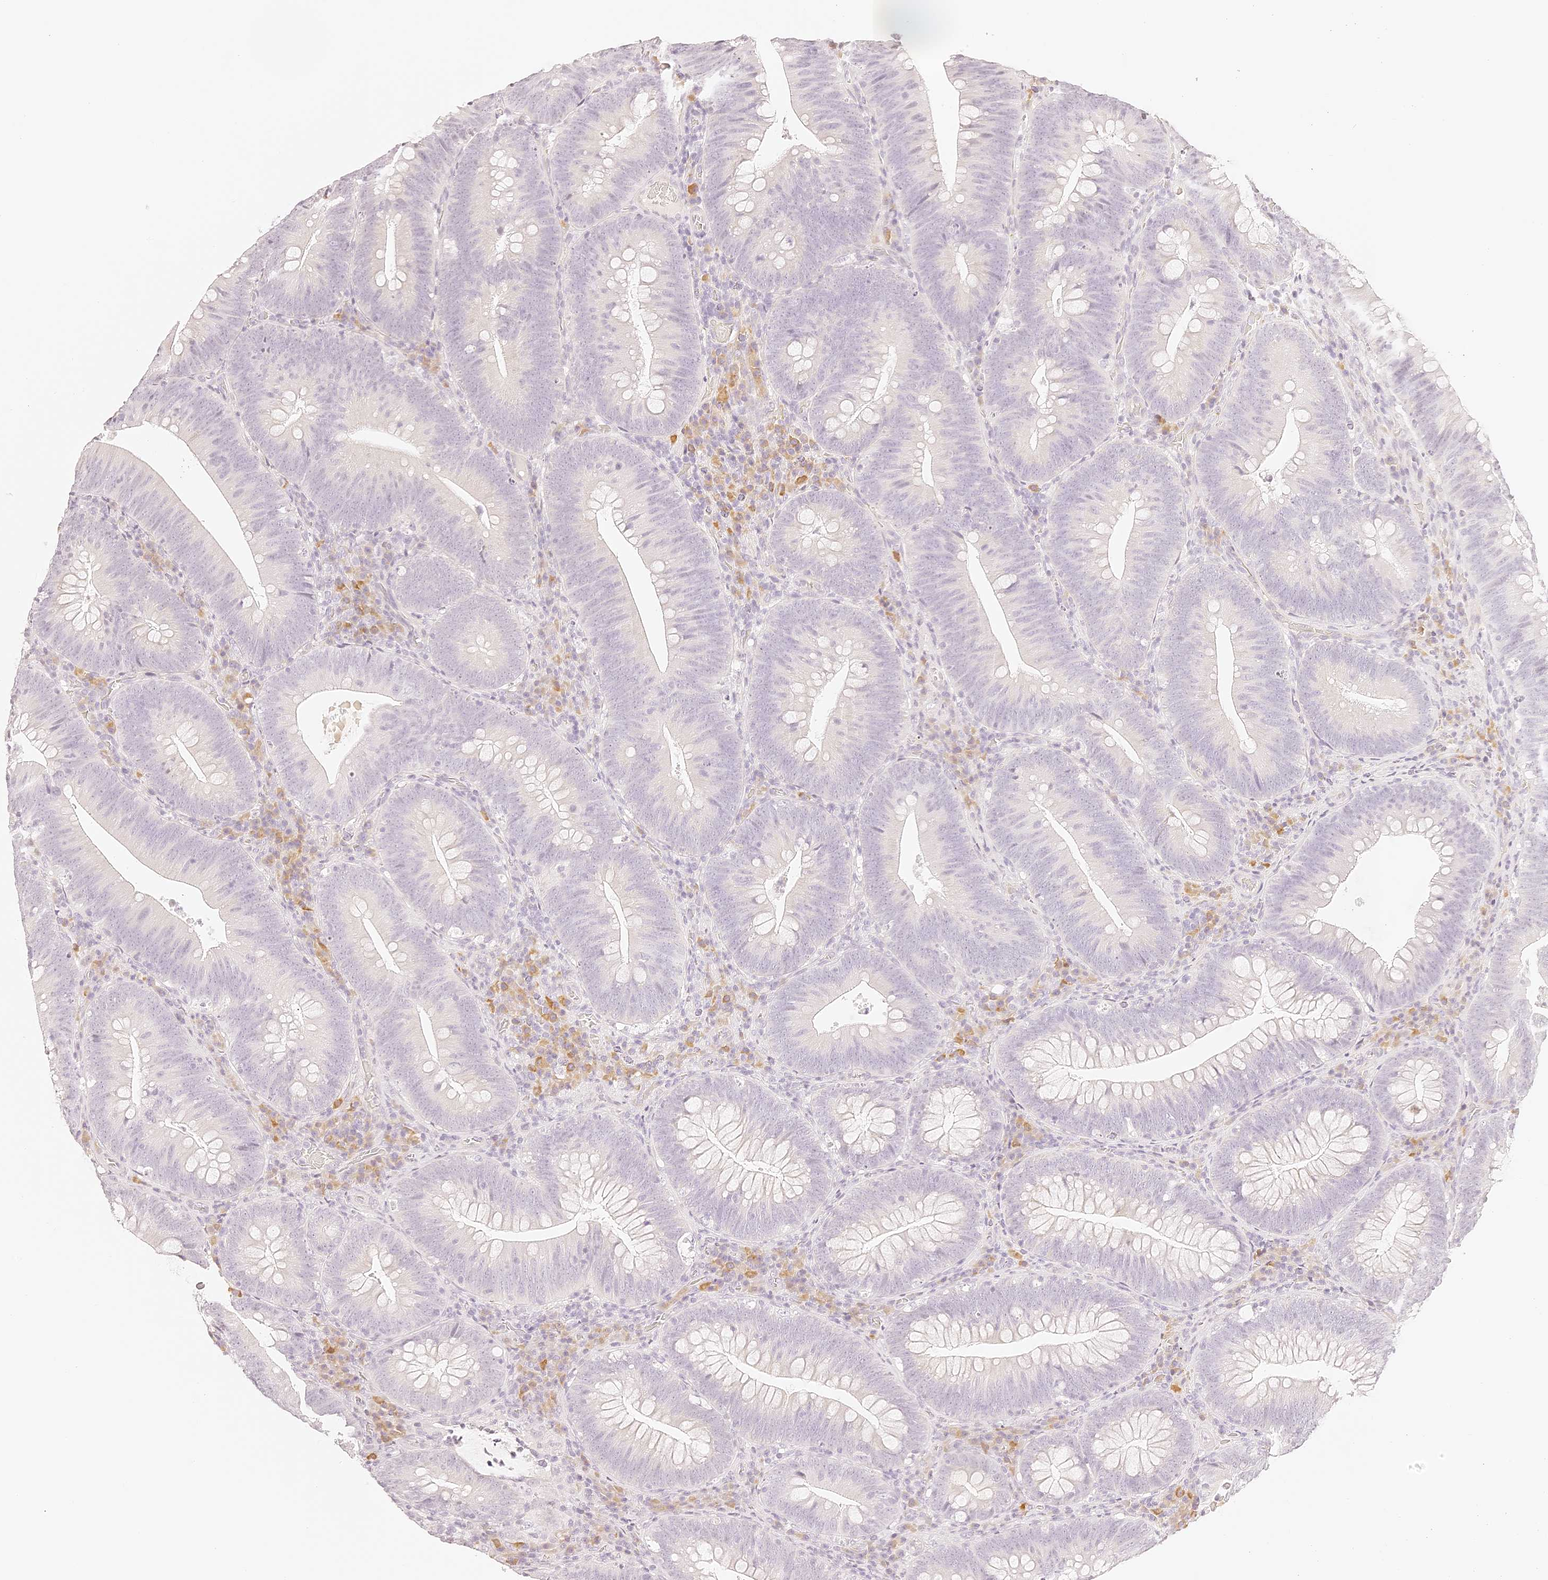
{"staining": {"intensity": "negative", "quantity": "none", "location": "none"}, "tissue": "colorectal cancer", "cell_type": "Tumor cells", "image_type": "cancer", "snomed": [{"axis": "morphology", "description": "Normal tissue, NOS"}, {"axis": "topography", "description": "Colon"}], "caption": "The photomicrograph displays no staining of tumor cells in colorectal cancer.", "gene": "TRIM45", "patient": {"sex": "female", "age": 82}}